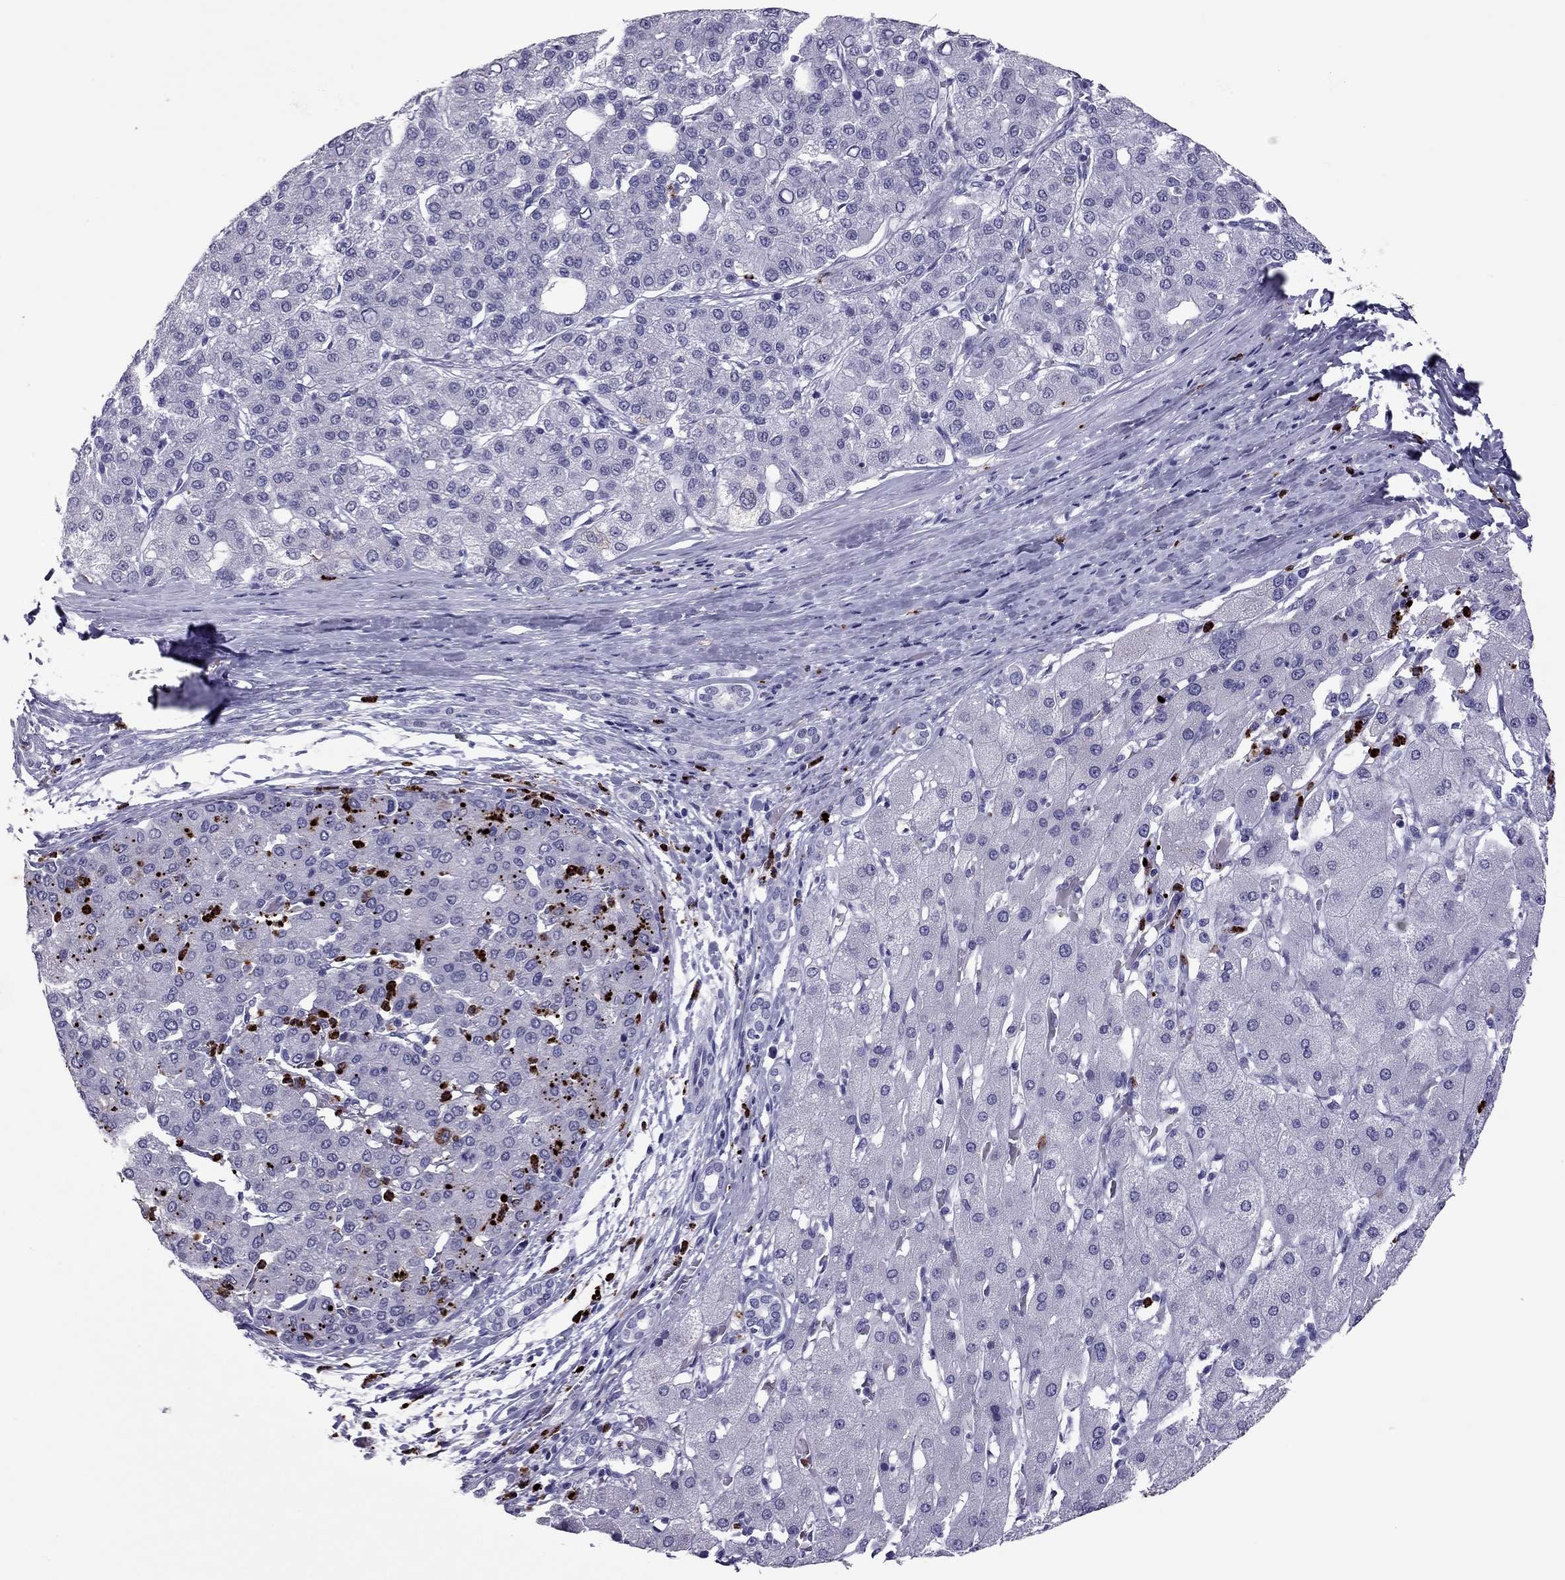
{"staining": {"intensity": "negative", "quantity": "none", "location": "none"}, "tissue": "liver cancer", "cell_type": "Tumor cells", "image_type": "cancer", "snomed": [{"axis": "morphology", "description": "Carcinoma, Hepatocellular, NOS"}, {"axis": "topography", "description": "Liver"}], "caption": "A histopathology image of liver cancer stained for a protein demonstrates no brown staining in tumor cells.", "gene": "CCL27", "patient": {"sex": "male", "age": 65}}